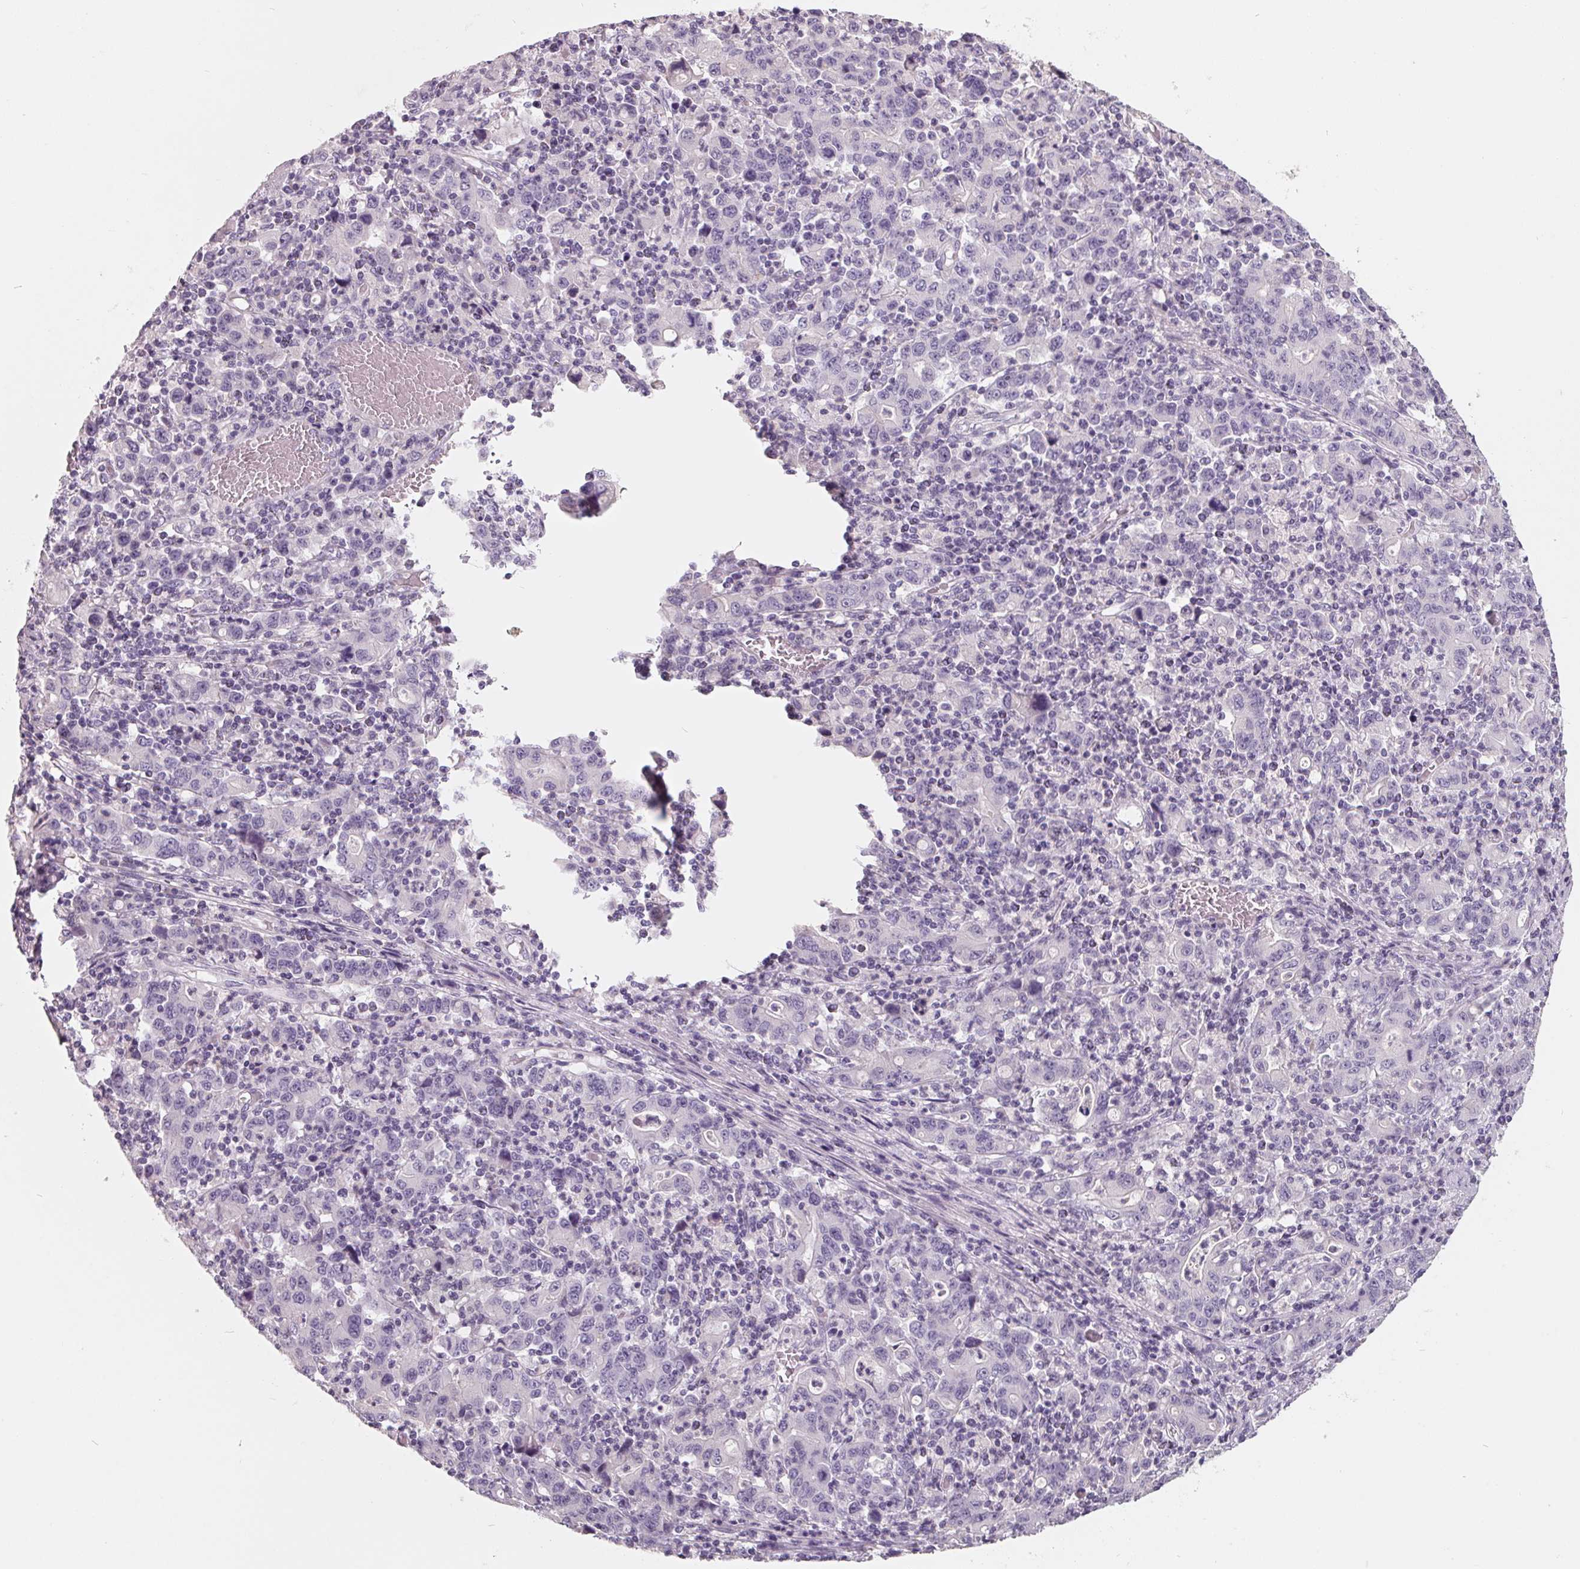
{"staining": {"intensity": "negative", "quantity": "none", "location": "none"}, "tissue": "stomach cancer", "cell_type": "Tumor cells", "image_type": "cancer", "snomed": [{"axis": "morphology", "description": "Adenocarcinoma, NOS"}, {"axis": "topography", "description": "Stomach, upper"}], "caption": "High magnification brightfield microscopy of stomach cancer stained with DAB (brown) and counterstained with hematoxylin (blue): tumor cells show no significant positivity.", "gene": "FTCD", "patient": {"sex": "male", "age": 69}}